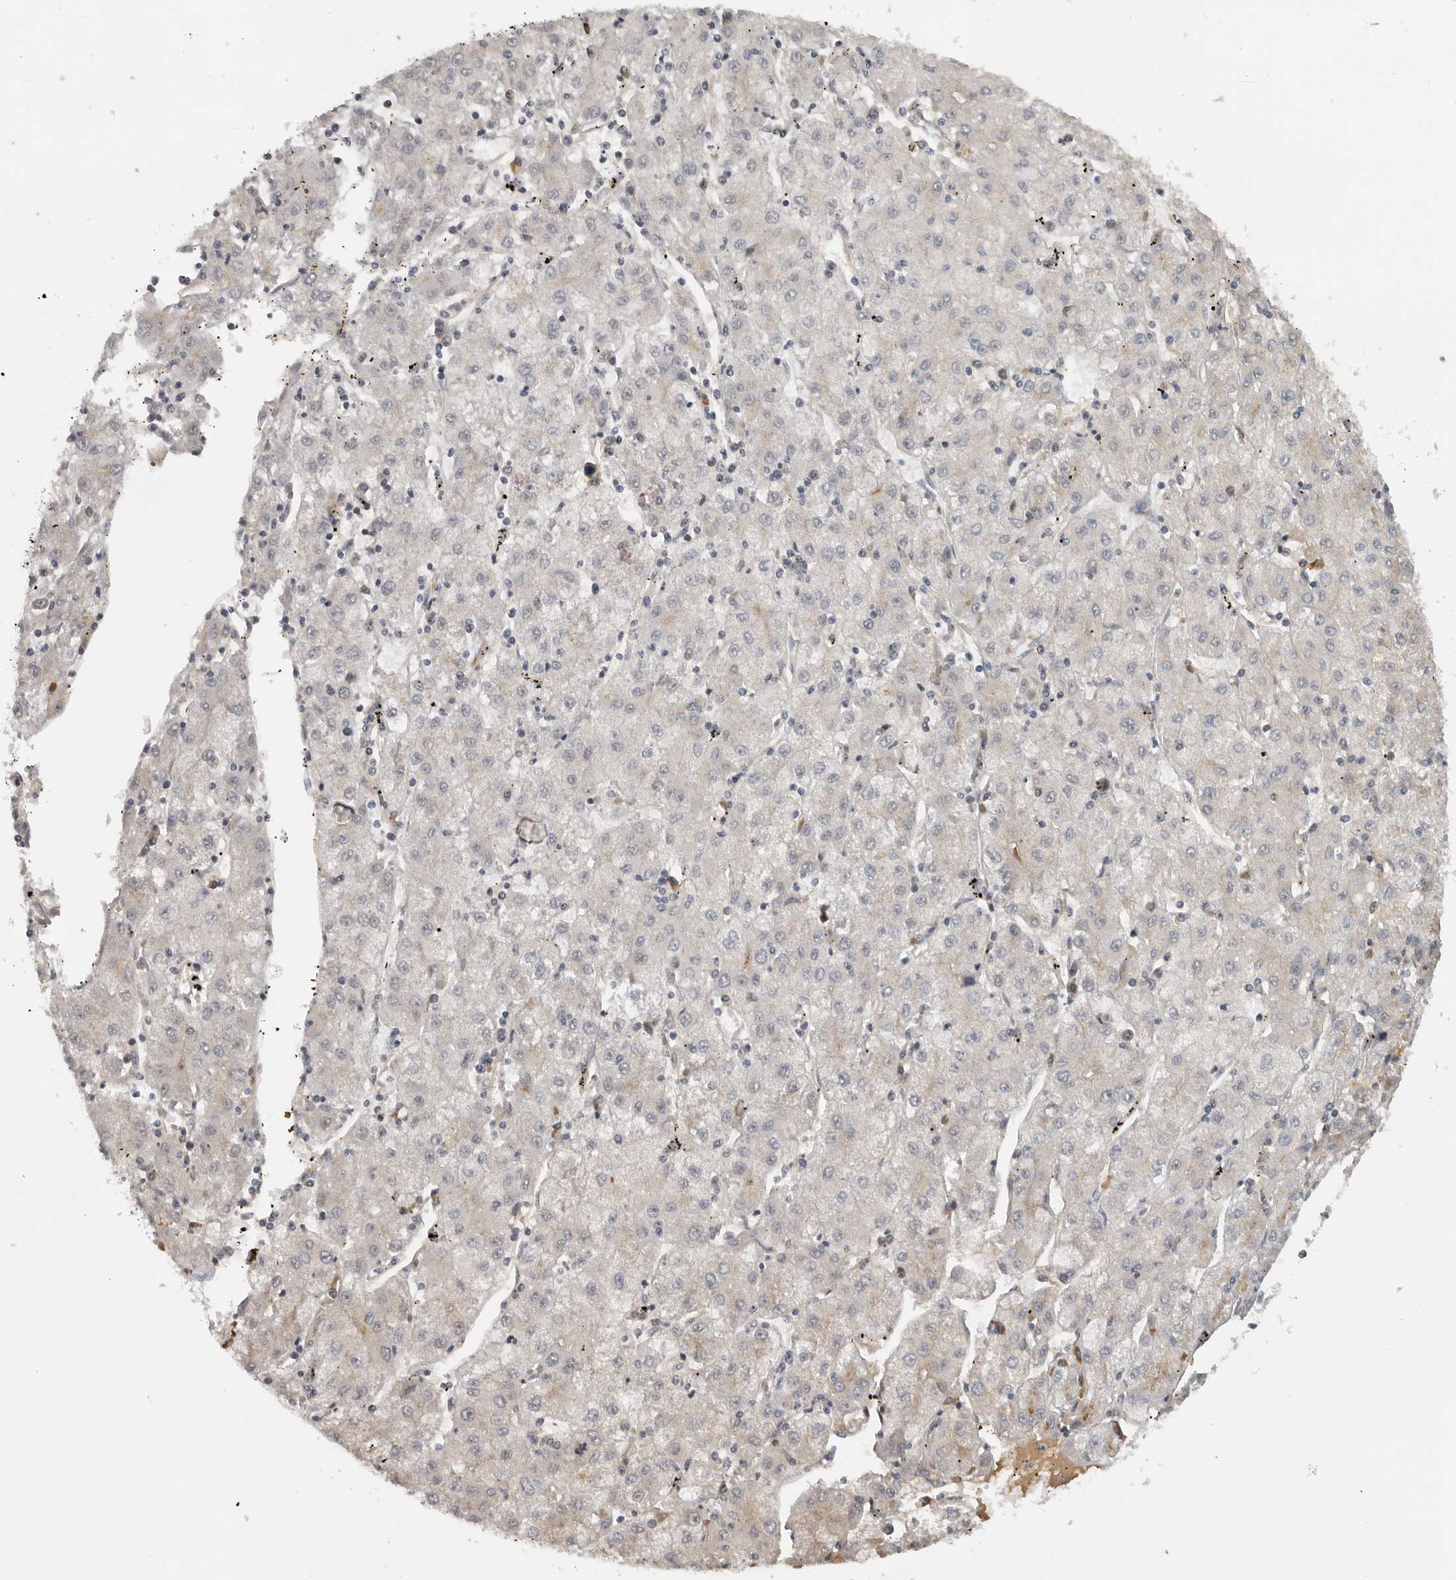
{"staining": {"intensity": "negative", "quantity": "none", "location": "none"}, "tissue": "liver cancer", "cell_type": "Tumor cells", "image_type": "cancer", "snomed": [{"axis": "morphology", "description": "Carcinoma, Hepatocellular, NOS"}, {"axis": "topography", "description": "Liver"}], "caption": "Histopathology image shows no protein staining in tumor cells of liver cancer tissue.", "gene": "RNF157", "patient": {"sex": "male", "age": 72}}